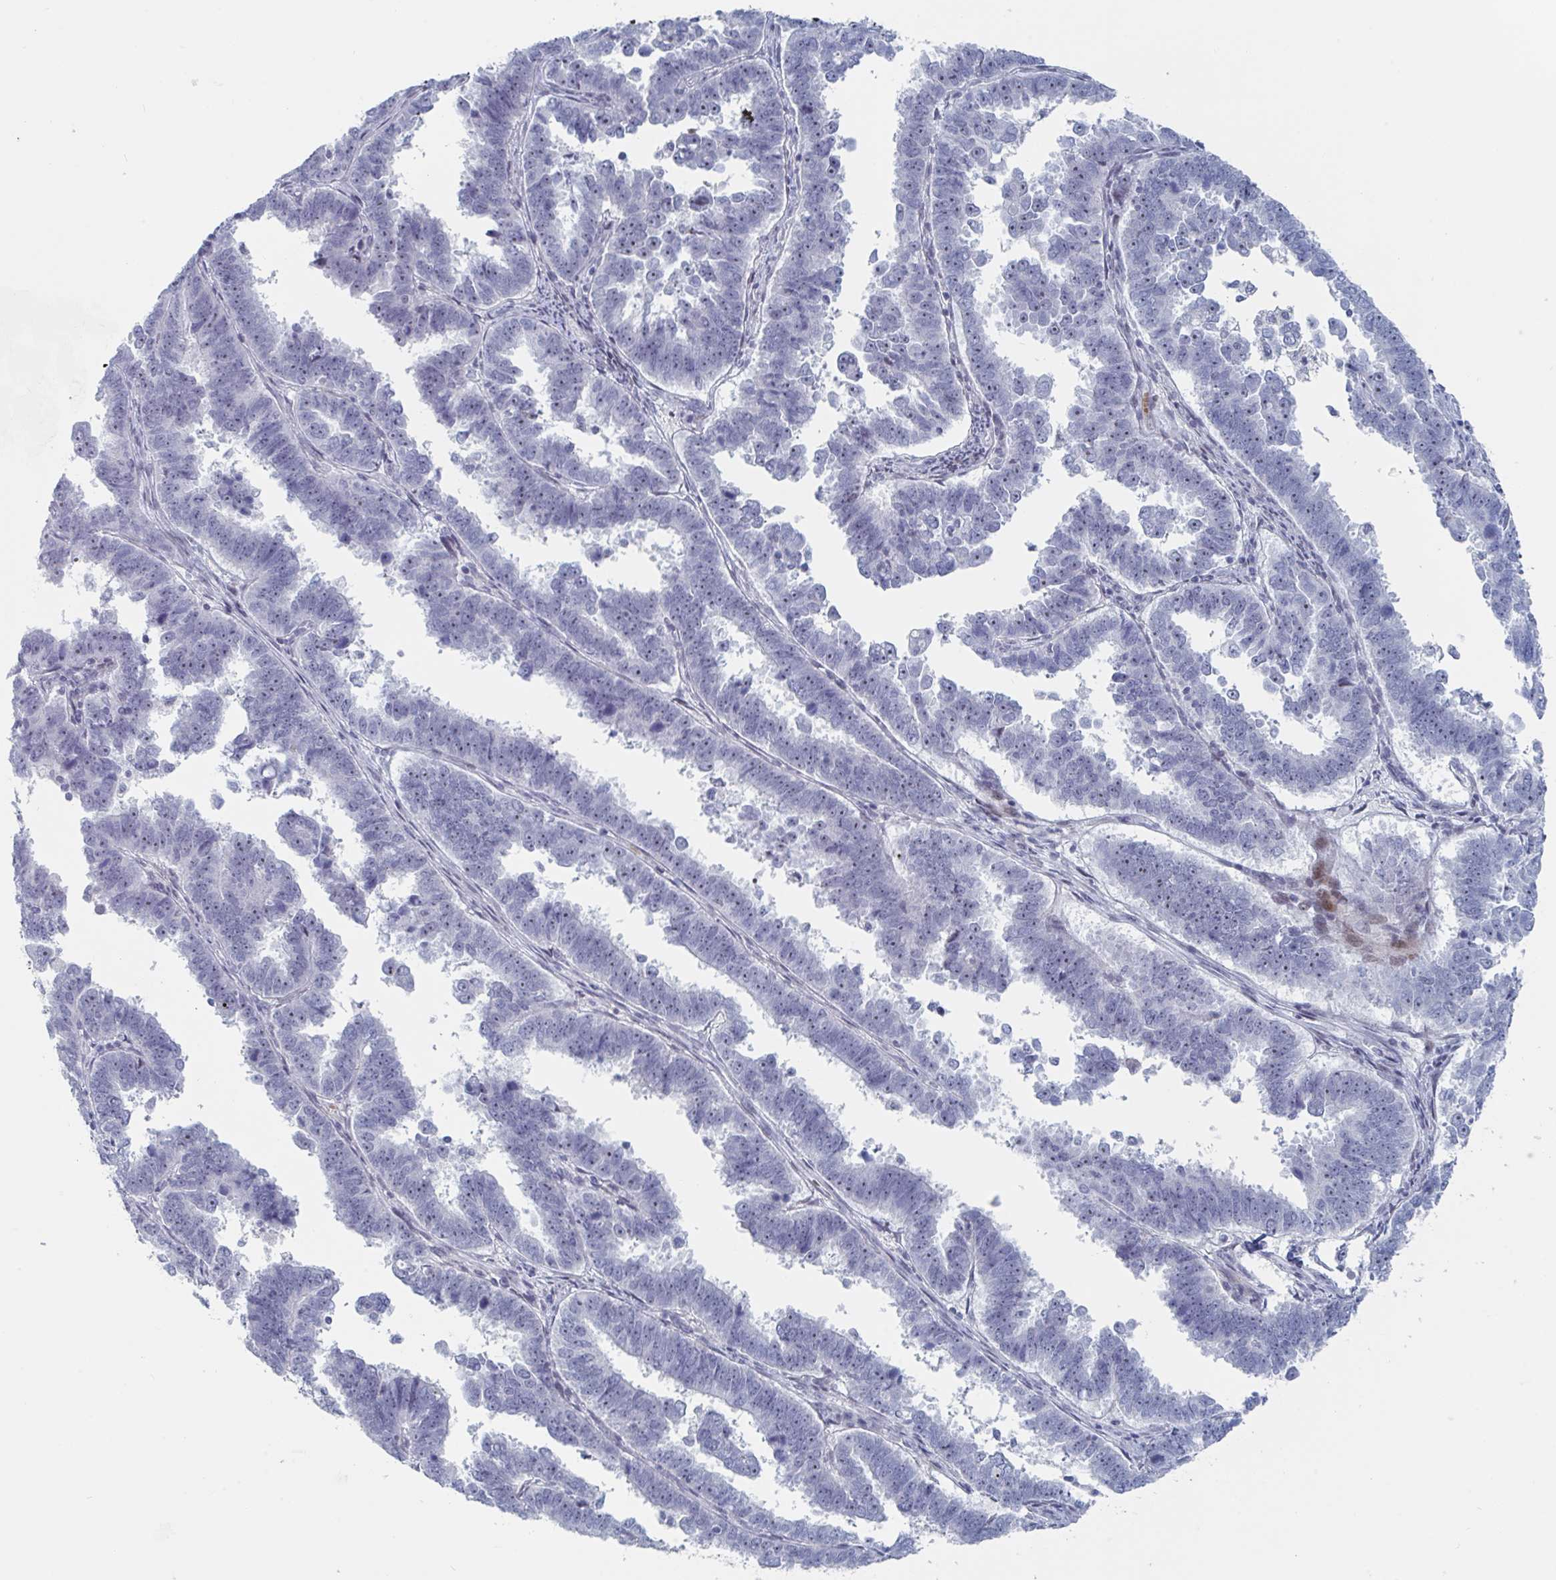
{"staining": {"intensity": "weak", "quantity": "<25%", "location": "nuclear"}, "tissue": "endometrial cancer", "cell_type": "Tumor cells", "image_type": "cancer", "snomed": [{"axis": "morphology", "description": "Adenocarcinoma, NOS"}, {"axis": "topography", "description": "Endometrium"}], "caption": "The micrograph shows no staining of tumor cells in endometrial cancer.", "gene": "NR1H2", "patient": {"sex": "female", "age": 75}}